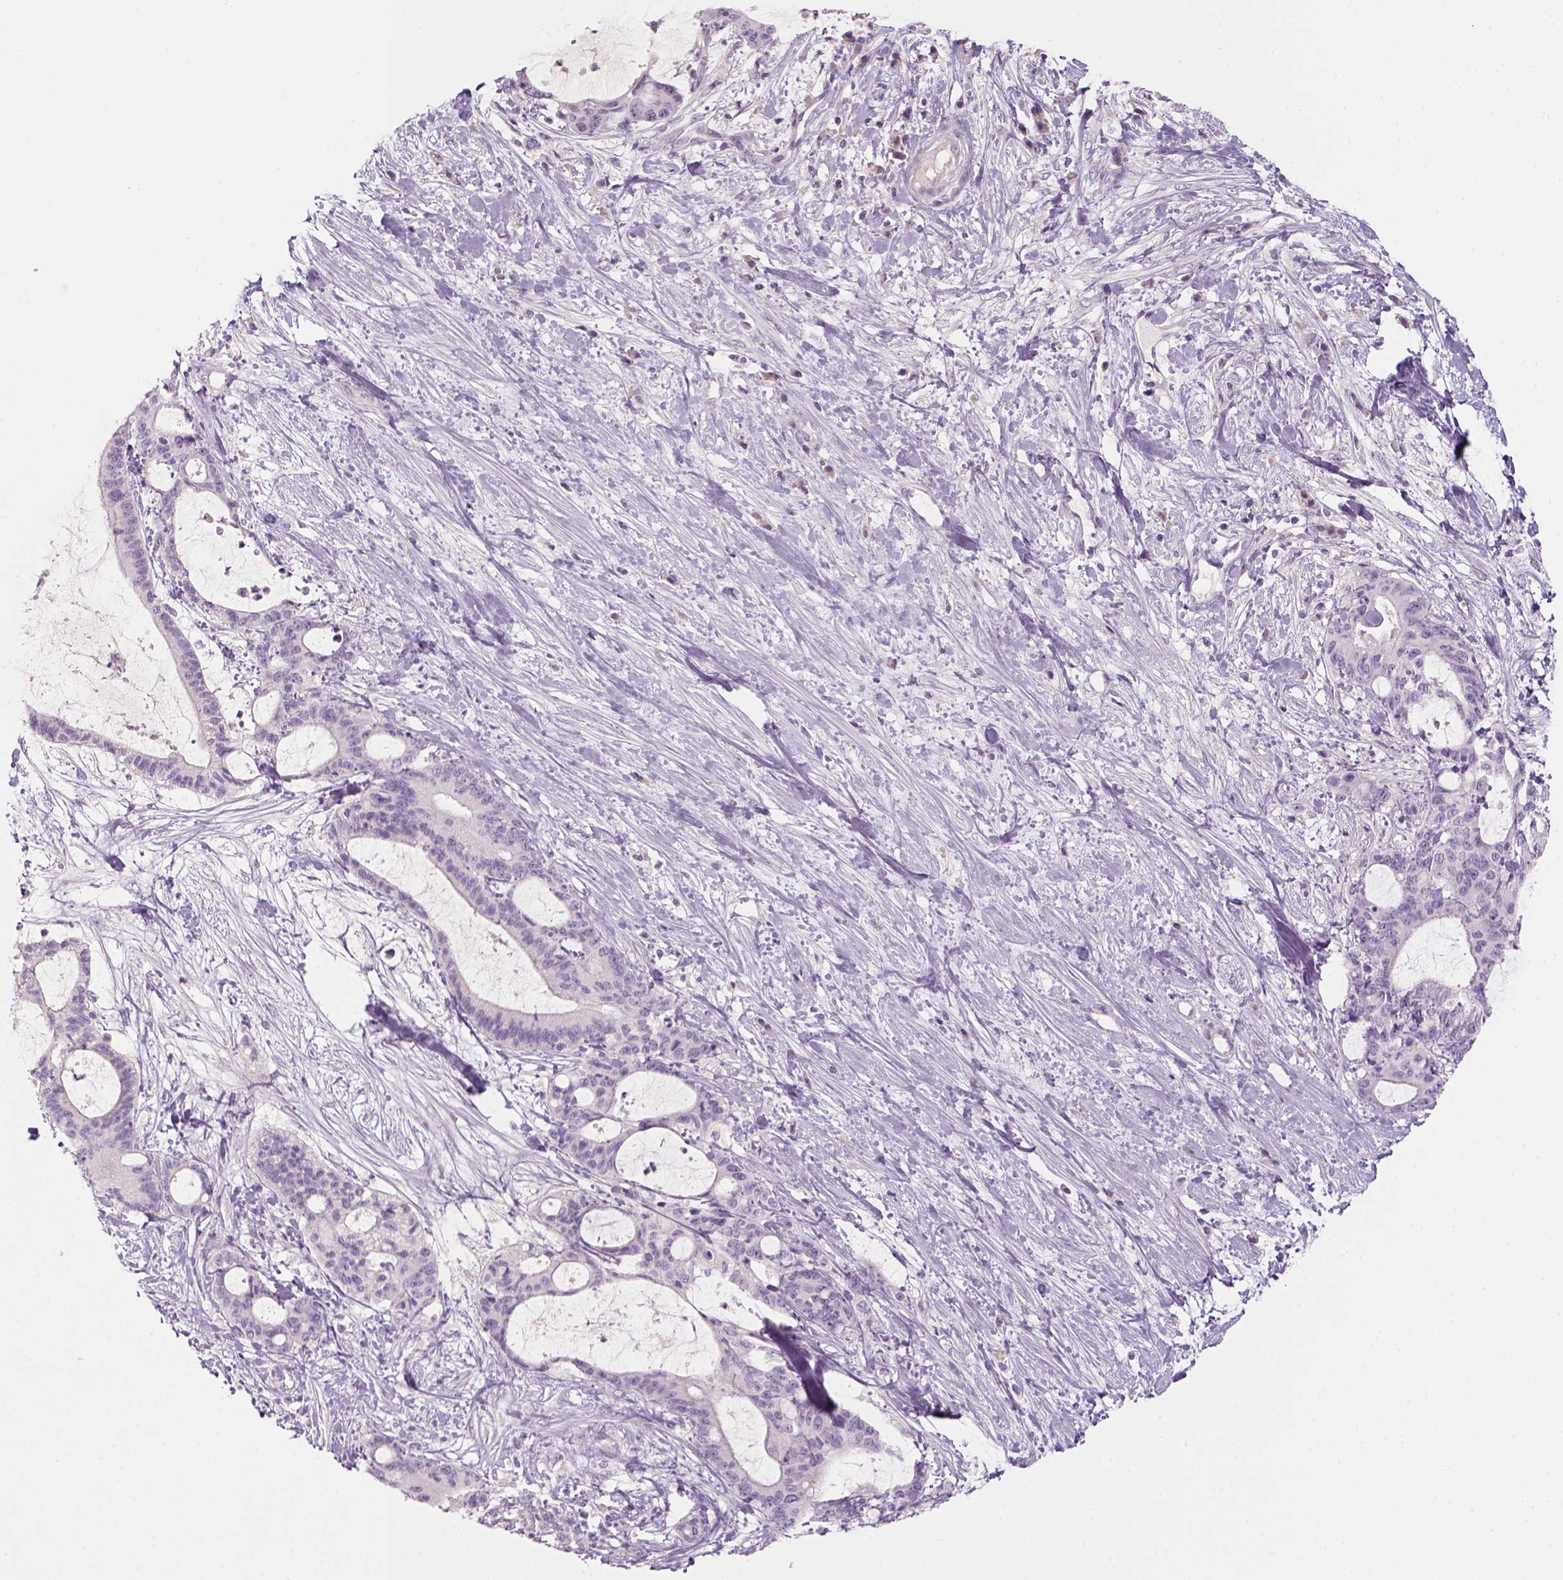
{"staining": {"intensity": "negative", "quantity": "none", "location": "none"}, "tissue": "liver cancer", "cell_type": "Tumor cells", "image_type": "cancer", "snomed": [{"axis": "morphology", "description": "Cholangiocarcinoma"}, {"axis": "topography", "description": "Liver"}], "caption": "Protein analysis of cholangiocarcinoma (liver) exhibits no significant staining in tumor cells. The staining is performed using DAB (3,3'-diaminobenzidine) brown chromogen with nuclei counter-stained in using hematoxylin.", "gene": "KRT25", "patient": {"sex": "female", "age": 73}}